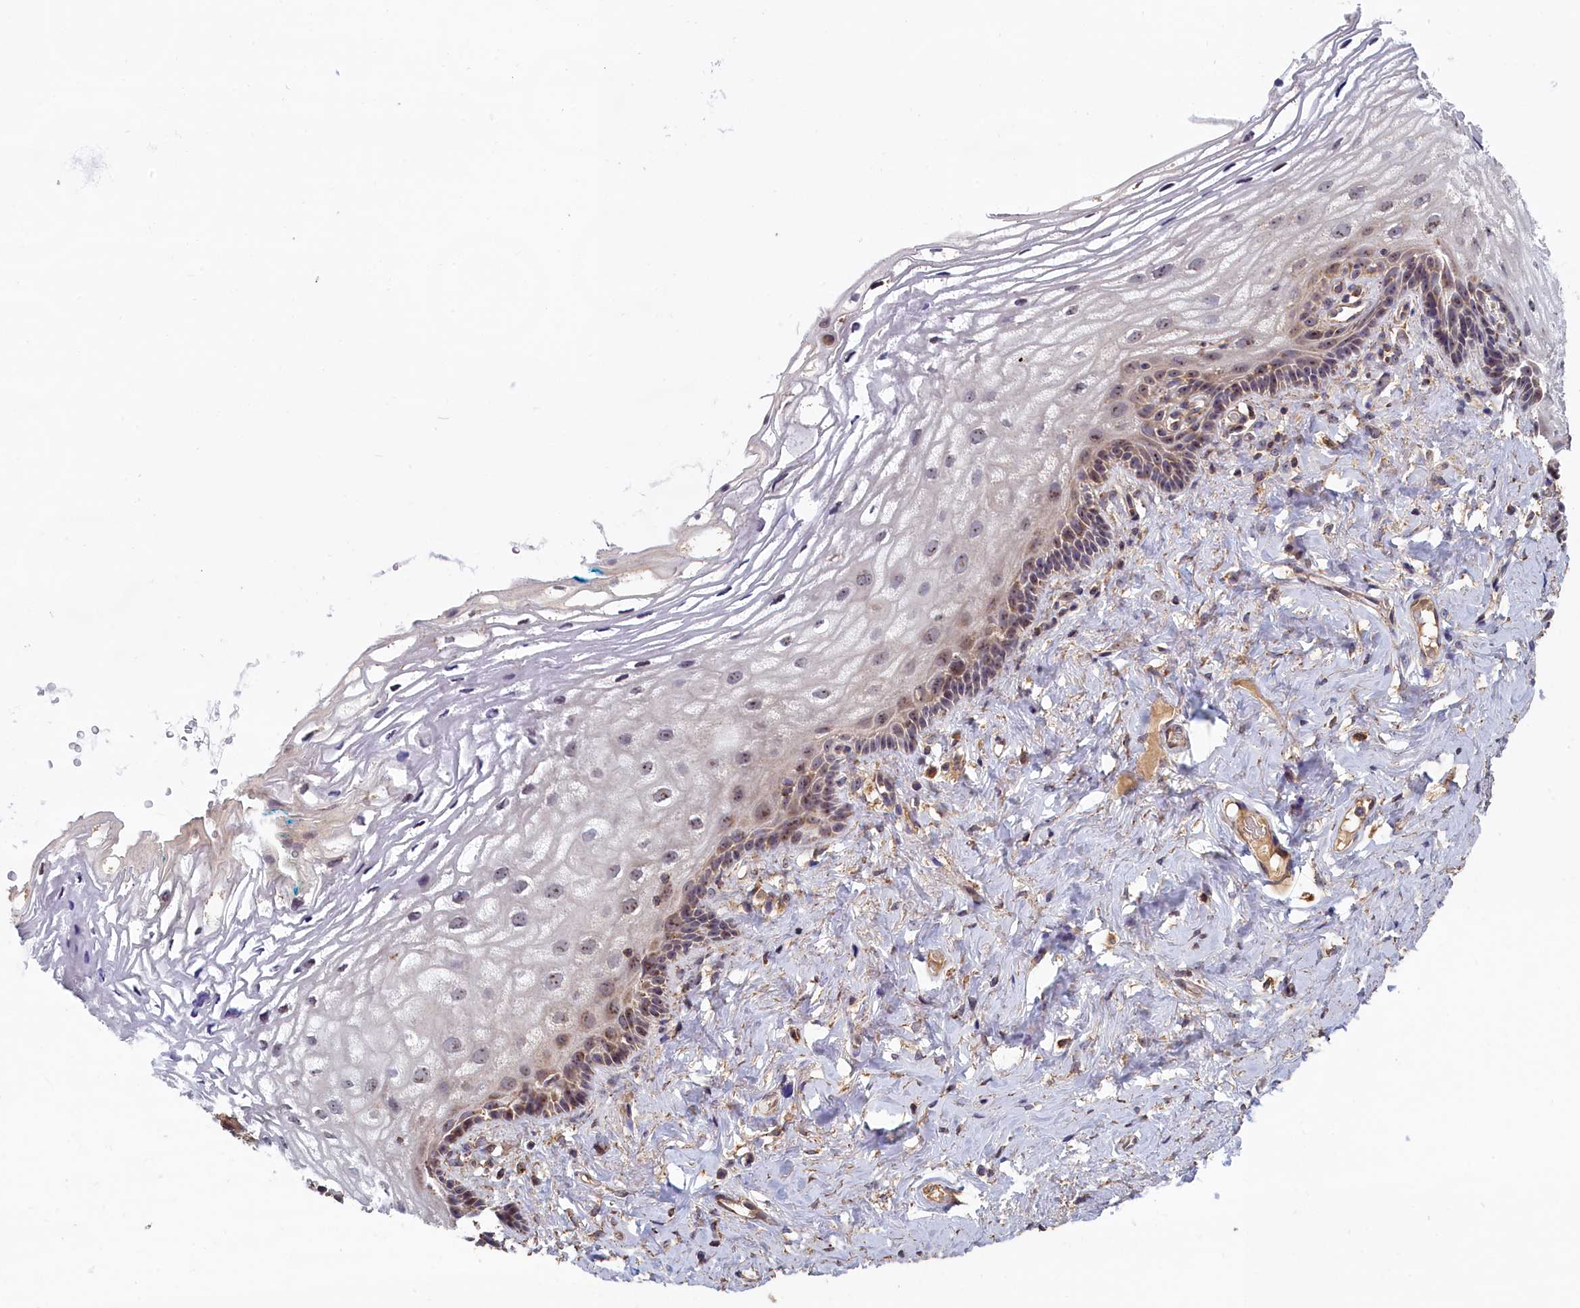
{"staining": {"intensity": "moderate", "quantity": "<25%", "location": "cytoplasmic/membranous"}, "tissue": "vagina", "cell_type": "Squamous epithelial cells", "image_type": "normal", "snomed": [{"axis": "morphology", "description": "Normal tissue, NOS"}, {"axis": "morphology", "description": "Adenocarcinoma, NOS"}, {"axis": "topography", "description": "Rectum"}, {"axis": "topography", "description": "Vagina"}], "caption": "Benign vagina was stained to show a protein in brown. There is low levels of moderate cytoplasmic/membranous expression in about <25% of squamous epithelial cells. The staining was performed using DAB to visualize the protein expression in brown, while the nuclei were stained in blue with hematoxylin (Magnification: 20x).", "gene": "ENSG00000269825", "patient": {"sex": "female", "age": 71}}